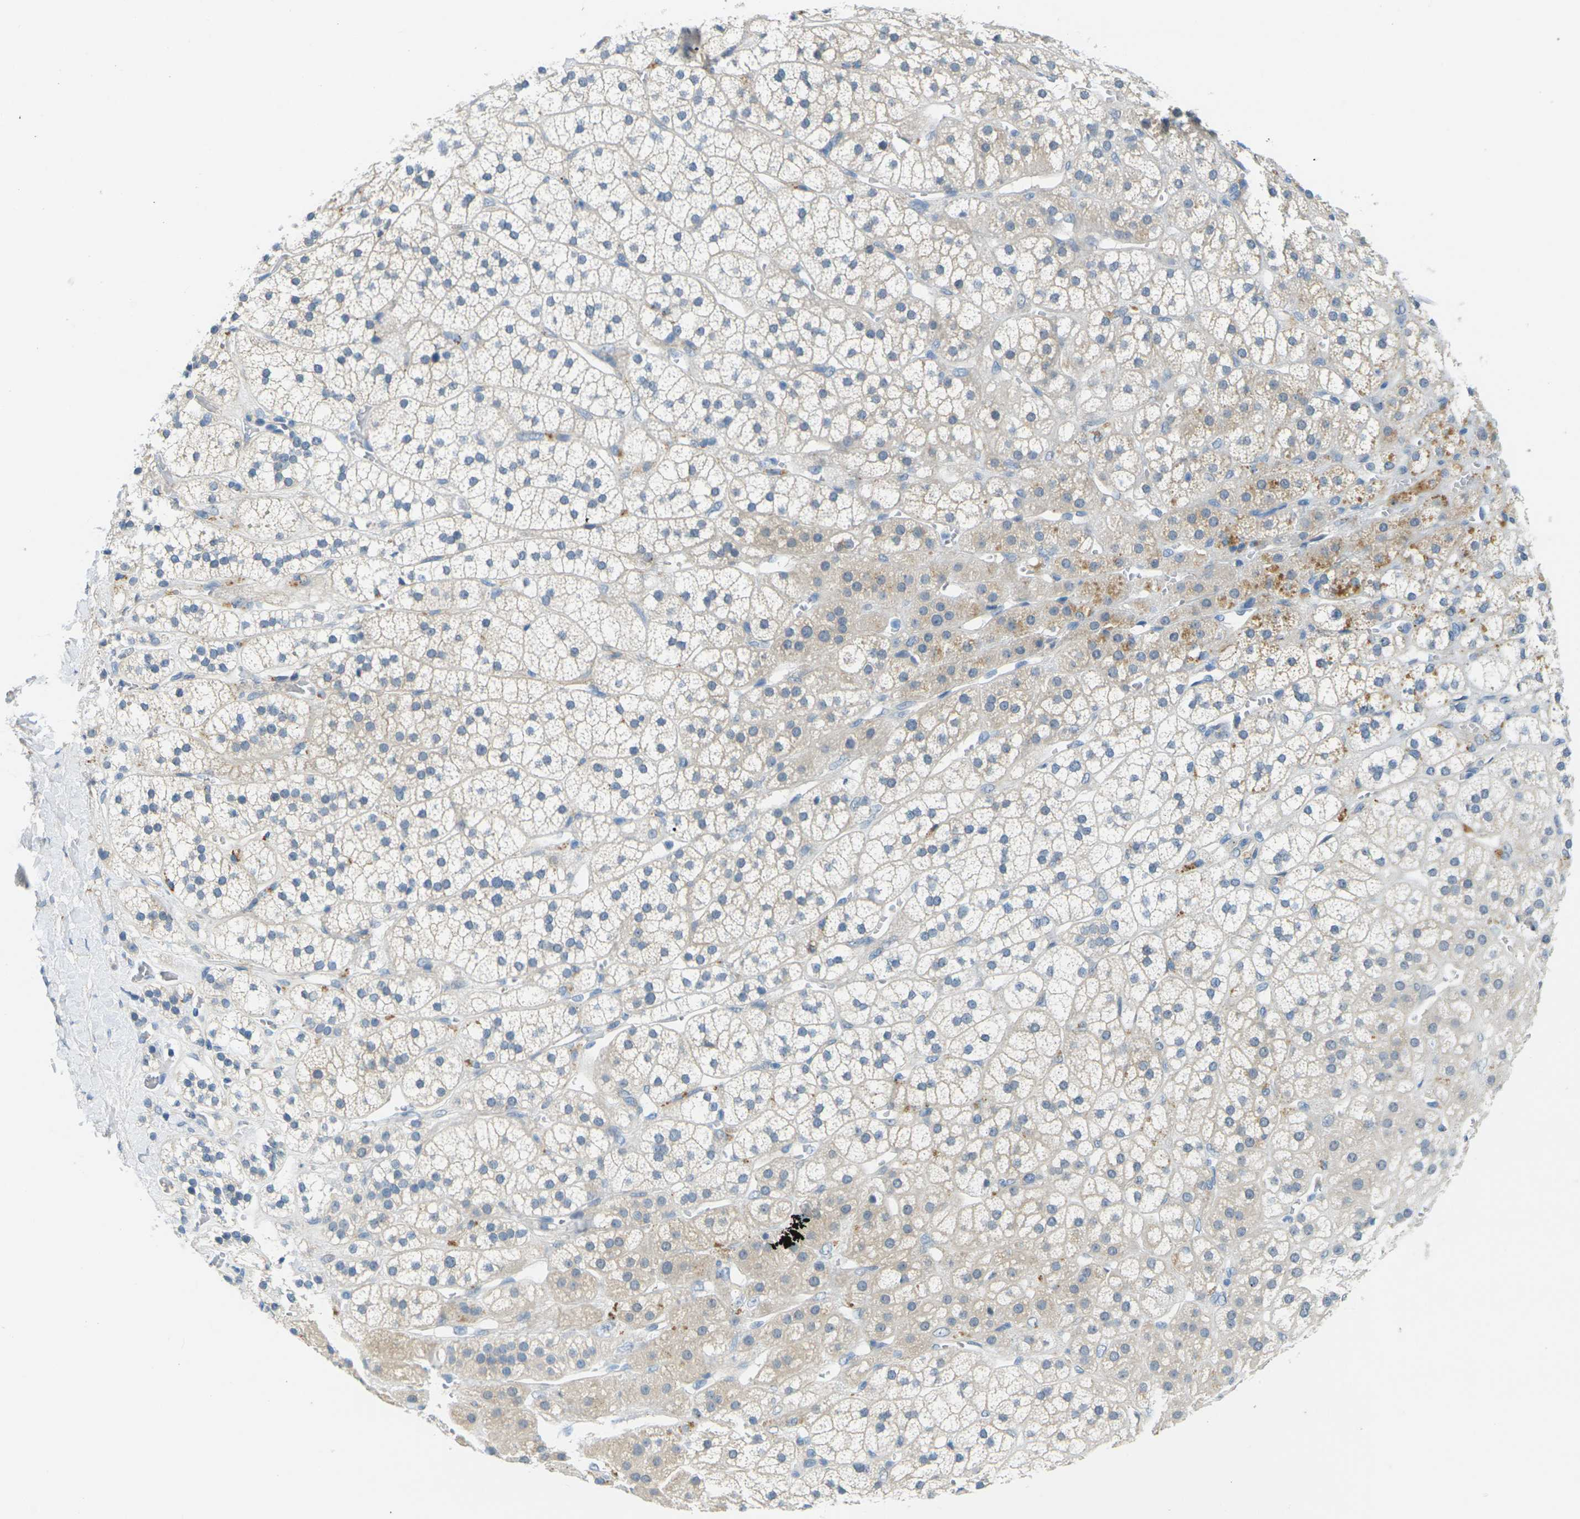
{"staining": {"intensity": "moderate", "quantity": "<25%", "location": "cytoplasmic/membranous"}, "tissue": "adrenal gland", "cell_type": "Glandular cells", "image_type": "normal", "snomed": [{"axis": "morphology", "description": "Normal tissue, NOS"}, {"axis": "topography", "description": "Adrenal gland"}], "caption": "Immunohistochemistry (IHC) staining of unremarkable adrenal gland, which exhibits low levels of moderate cytoplasmic/membranous staining in about <25% of glandular cells indicating moderate cytoplasmic/membranous protein expression. The staining was performed using DAB (brown) for protein detection and nuclei were counterstained in hematoxylin (blue).", "gene": "CYP2C8", "patient": {"sex": "male", "age": 56}}